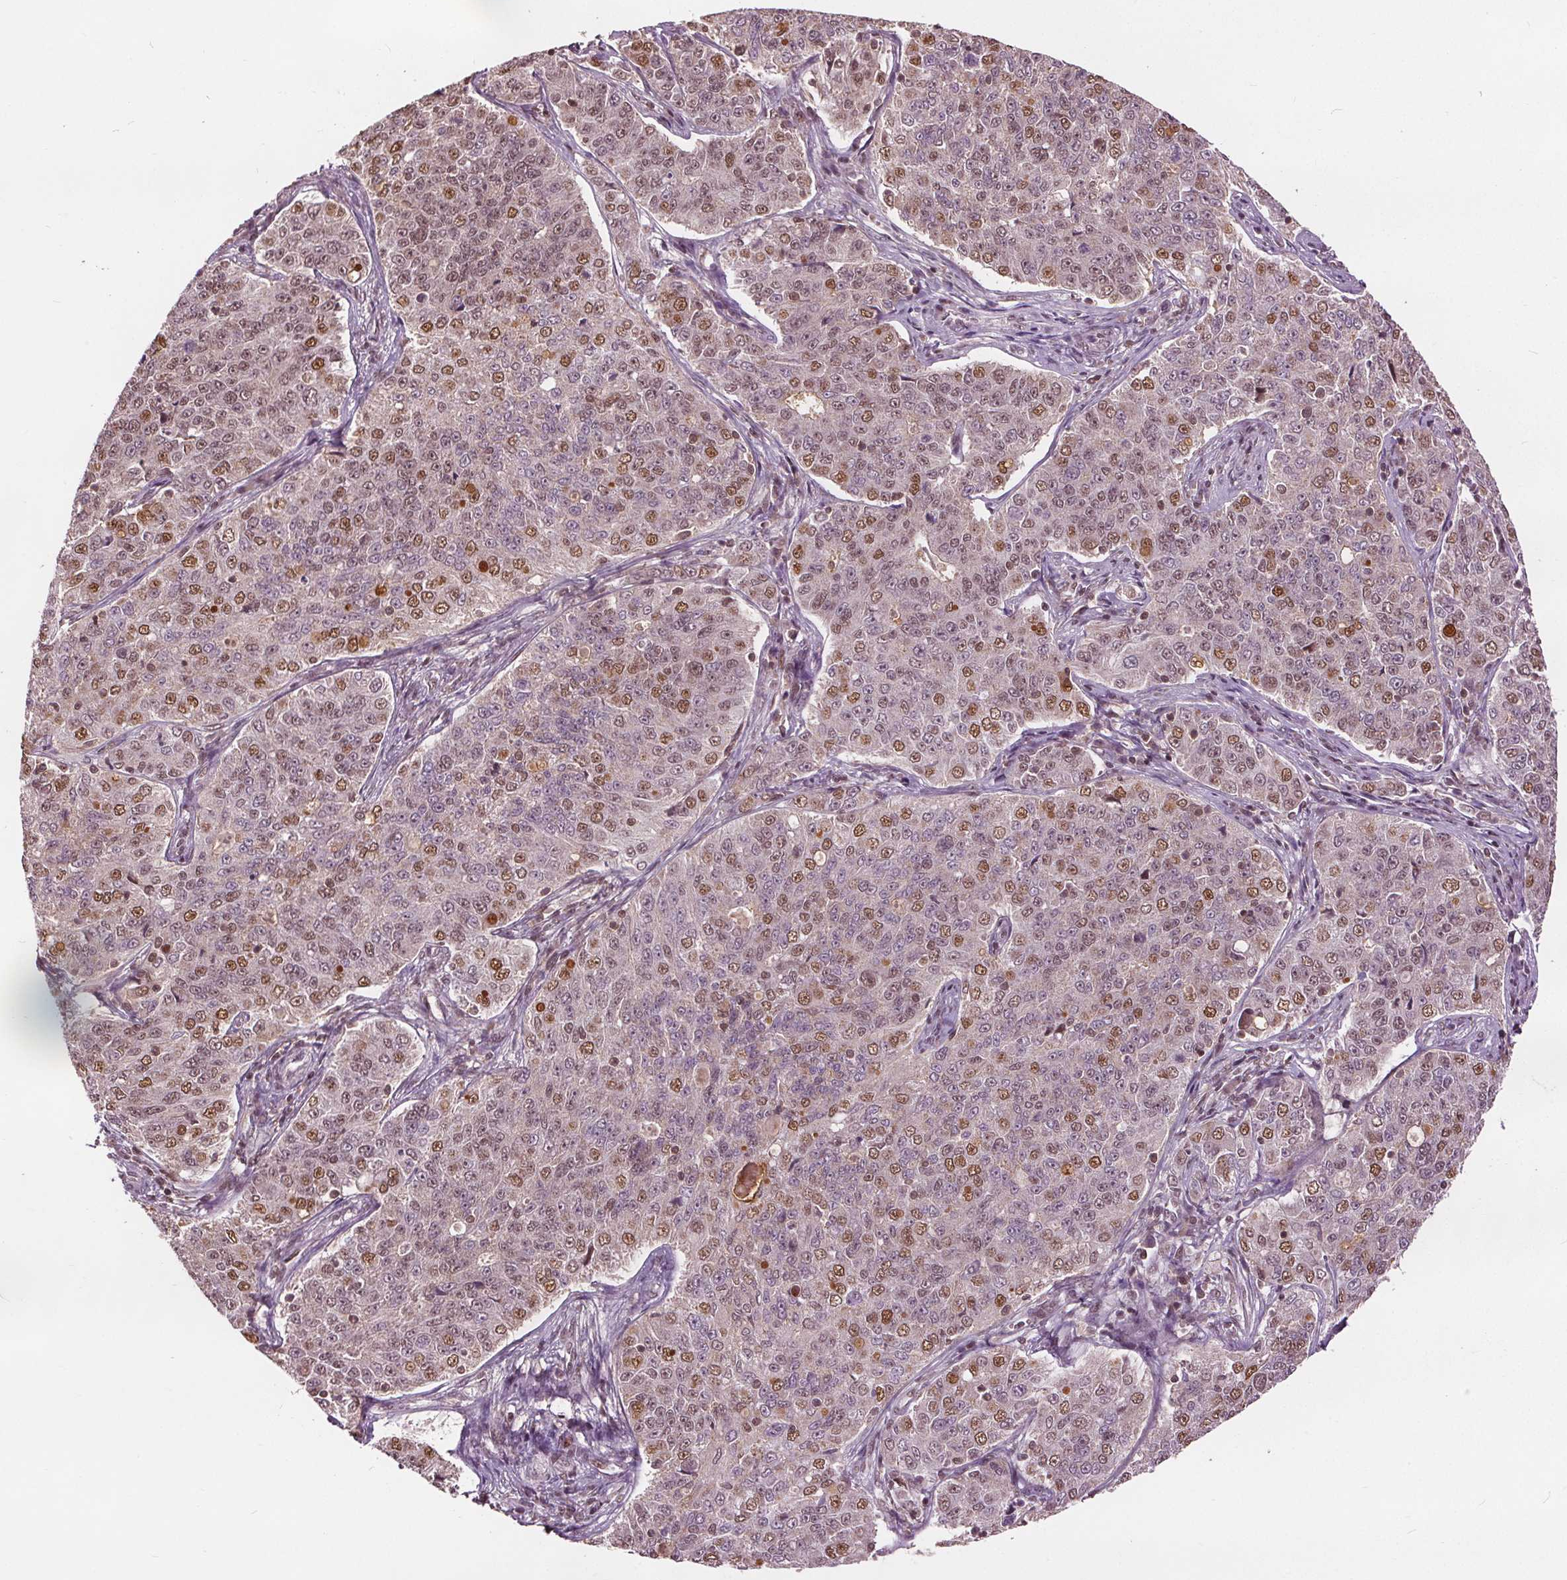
{"staining": {"intensity": "moderate", "quantity": "25%-75%", "location": "nuclear"}, "tissue": "endometrial cancer", "cell_type": "Tumor cells", "image_type": "cancer", "snomed": [{"axis": "morphology", "description": "Adenocarcinoma, NOS"}, {"axis": "topography", "description": "Endometrium"}], "caption": "Endometrial cancer stained with a brown dye demonstrates moderate nuclear positive positivity in about 25%-75% of tumor cells.", "gene": "DDX11", "patient": {"sex": "female", "age": 43}}